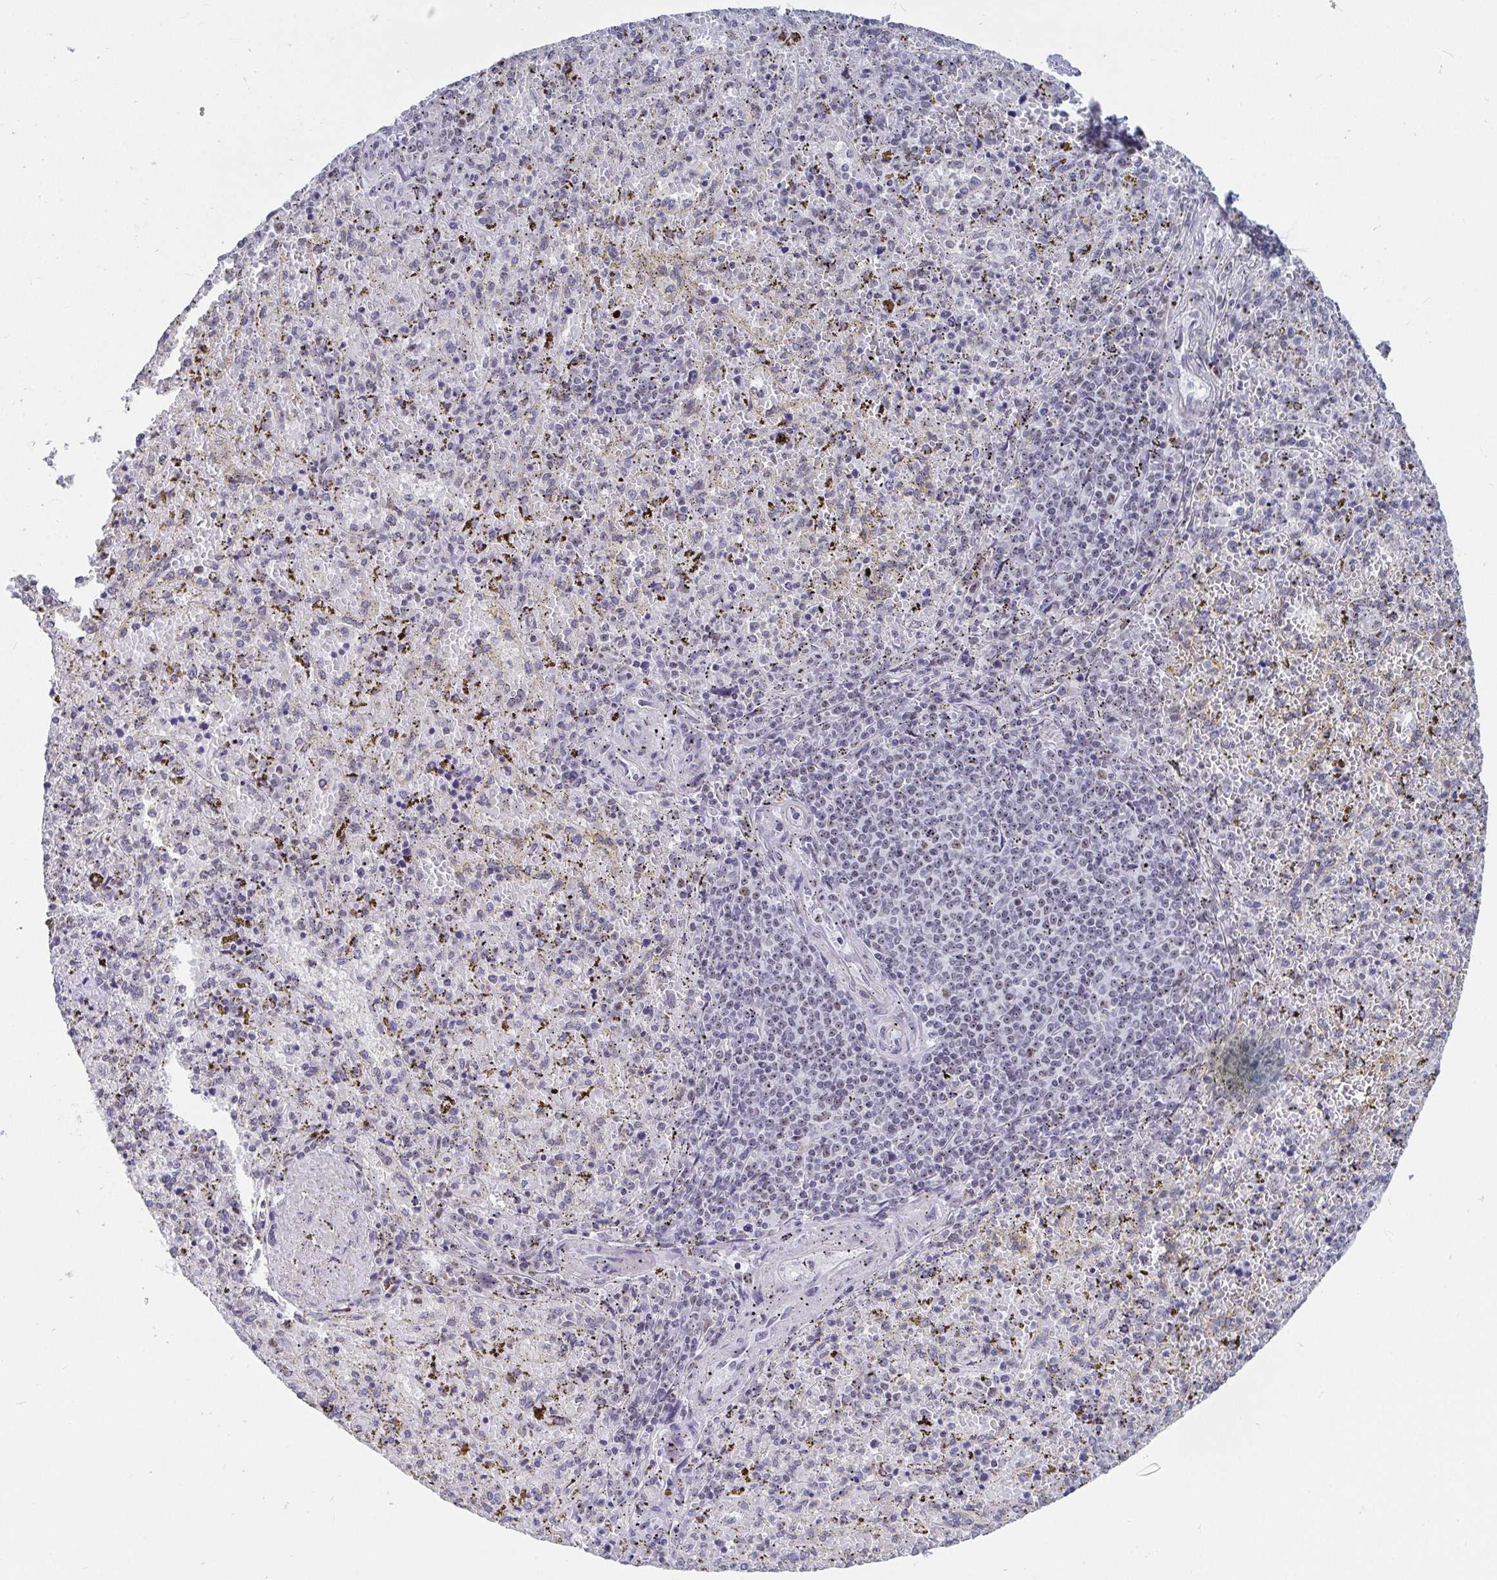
{"staining": {"intensity": "moderate", "quantity": "25%-75%", "location": "nuclear"}, "tissue": "spleen", "cell_type": "Cells in red pulp", "image_type": "normal", "snomed": [{"axis": "morphology", "description": "Normal tissue, NOS"}, {"axis": "topography", "description": "Spleen"}], "caption": "Human spleen stained for a protein (brown) reveals moderate nuclear positive positivity in about 25%-75% of cells in red pulp.", "gene": "SIRT7", "patient": {"sex": "female", "age": 50}}